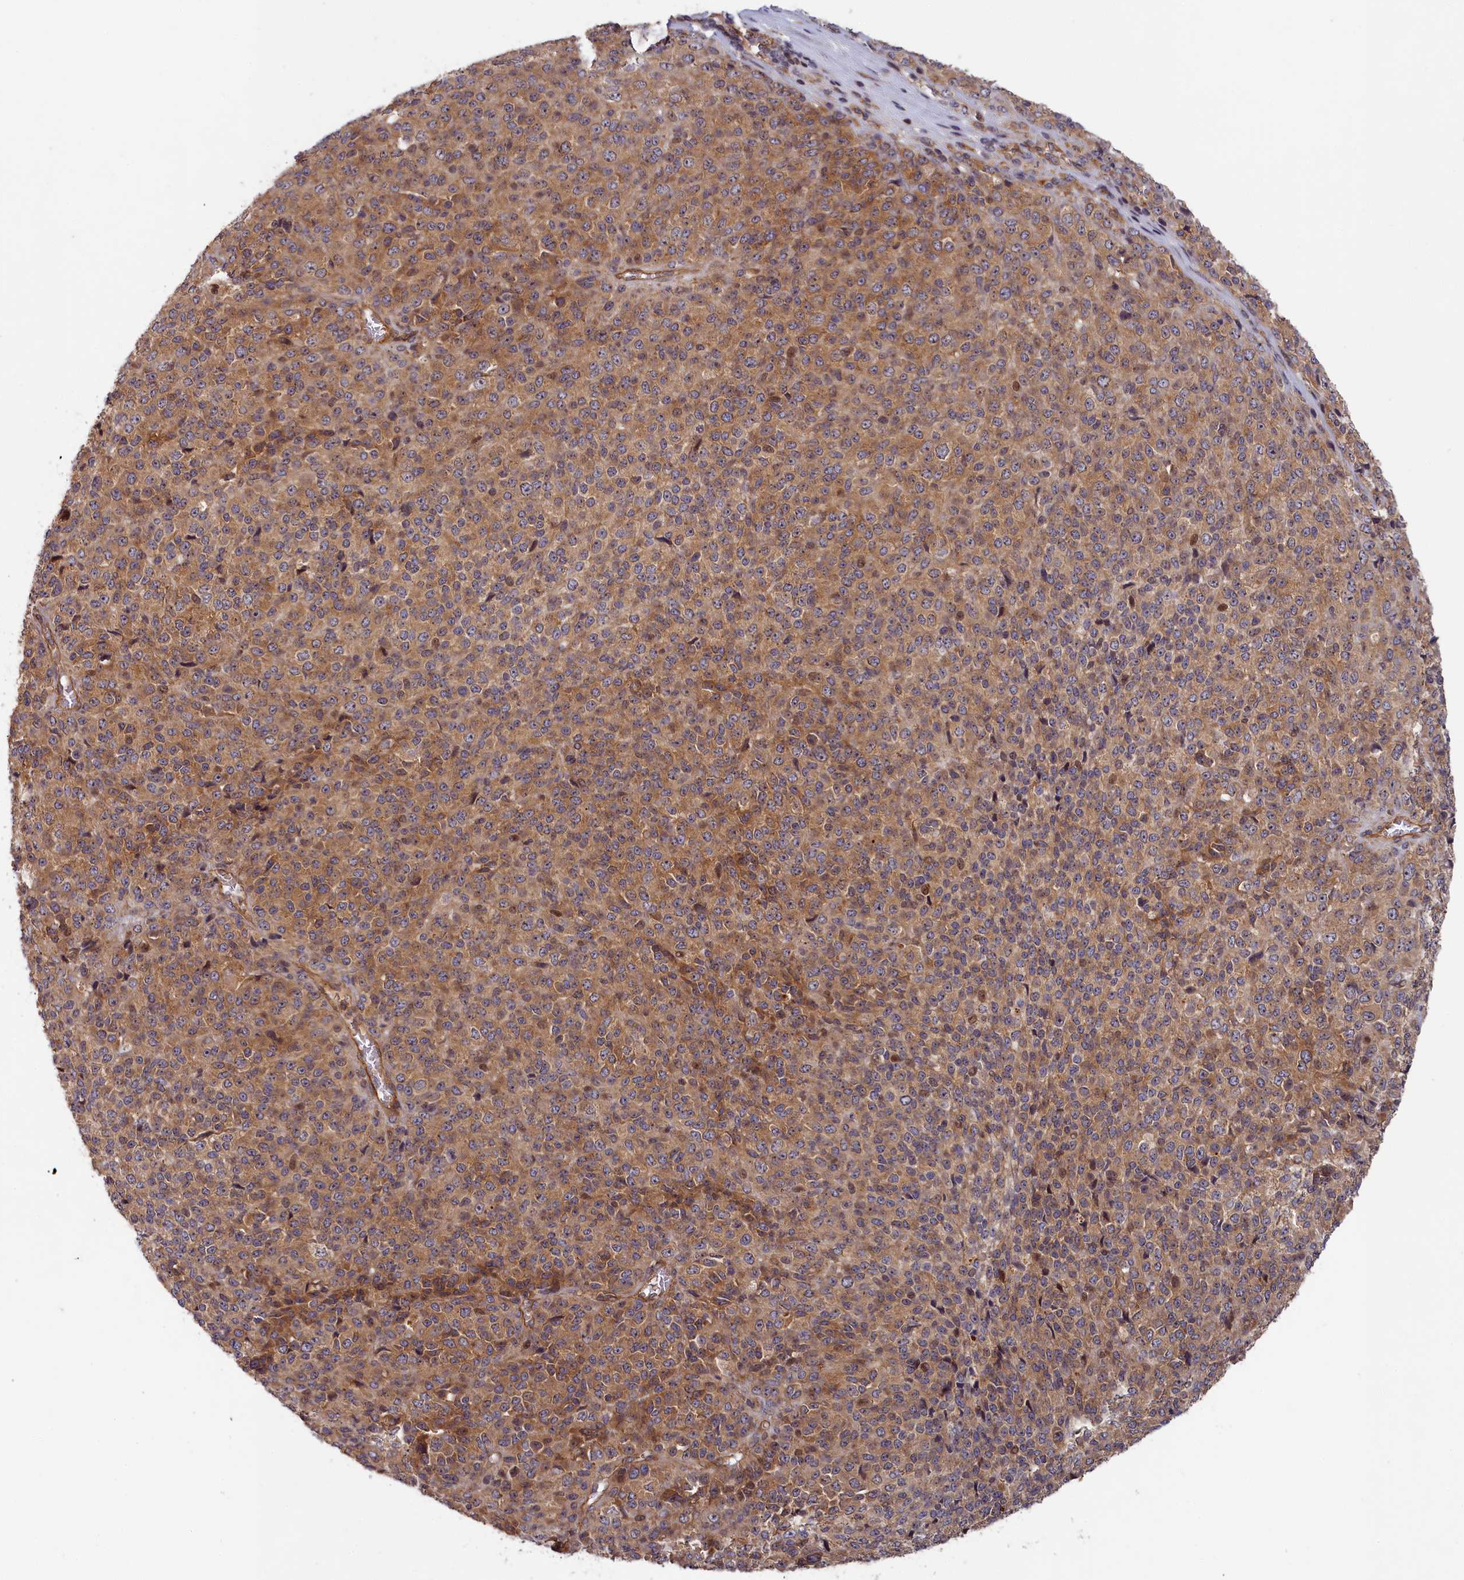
{"staining": {"intensity": "moderate", "quantity": ">75%", "location": "cytoplasmic/membranous"}, "tissue": "melanoma", "cell_type": "Tumor cells", "image_type": "cancer", "snomed": [{"axis": "morphology", "description": "Malignant melanoma, Metastatic site"}, {"axis": "topography", "description": "Brain"}], "caption": "A histopathology image showing moderate cytoplasmic/membranous positivity in approximately >75% of tumor cells in melanoma, as visualized by brown immunohistochemical staining.", "gene": "CEP44", "patient": {"sex": "female", "age": 56}}